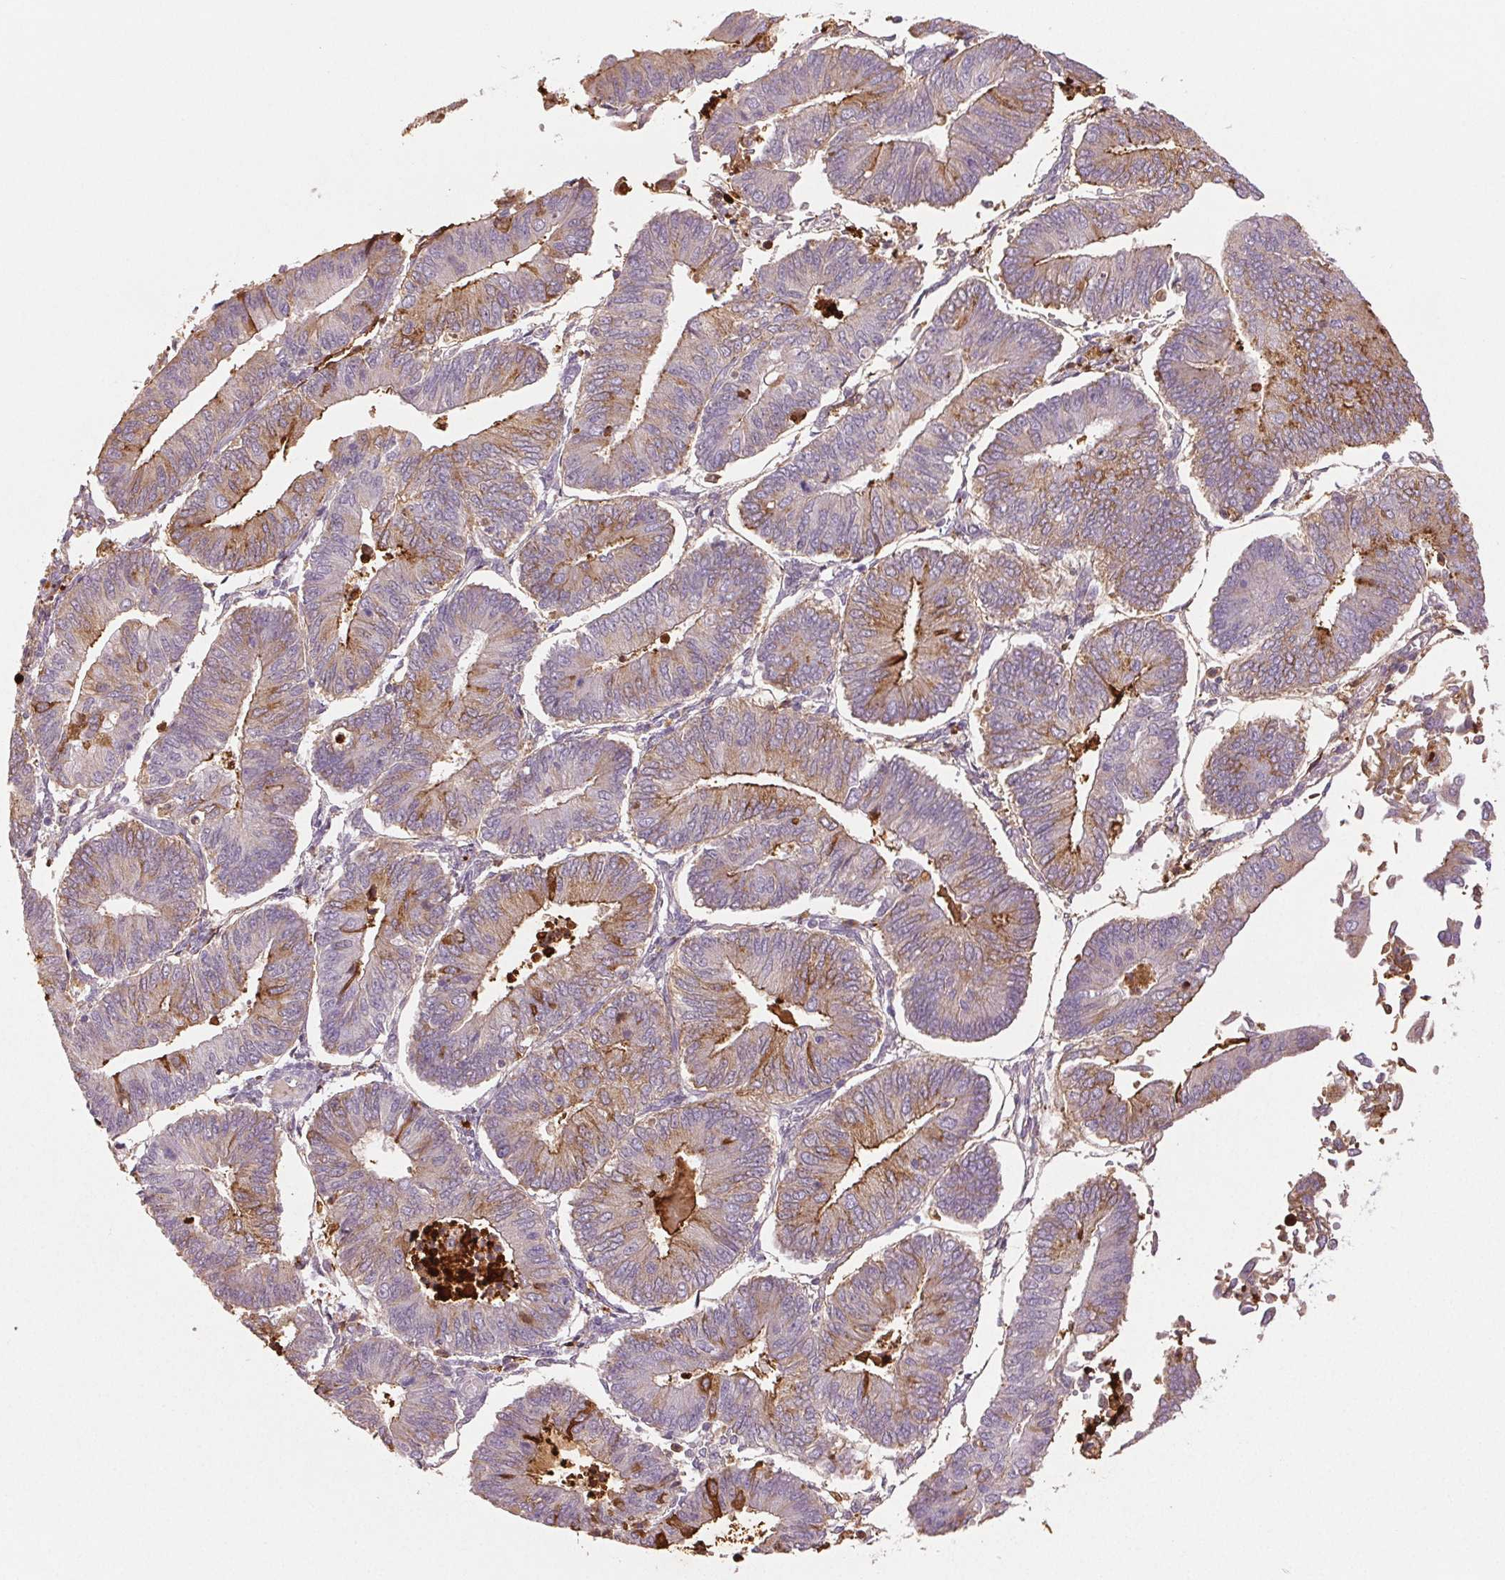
{"staining": {"intensity": "moderate", "quantity": "<25%", "location": "cytoplasmic/membranous"}, "tissue": "endometrial cancer", "cell_type": "Tumor cells", "image_type": "cancer", "snomed": [{"axis": "morphology", "description": "Adenocarcinoma, NOS"}, {"axis": "topography", "description": "Endometrium"}], "caption": "Immunohistochemistry image of endometrial adenocarcinoma stained for a protein (brown), which exhibits low levels of moderate cytoplasmic/membranous expression in approximately <25% of tumor cells.", "gene": "LTF", "patient": {"sex": "female", "age": 65}}